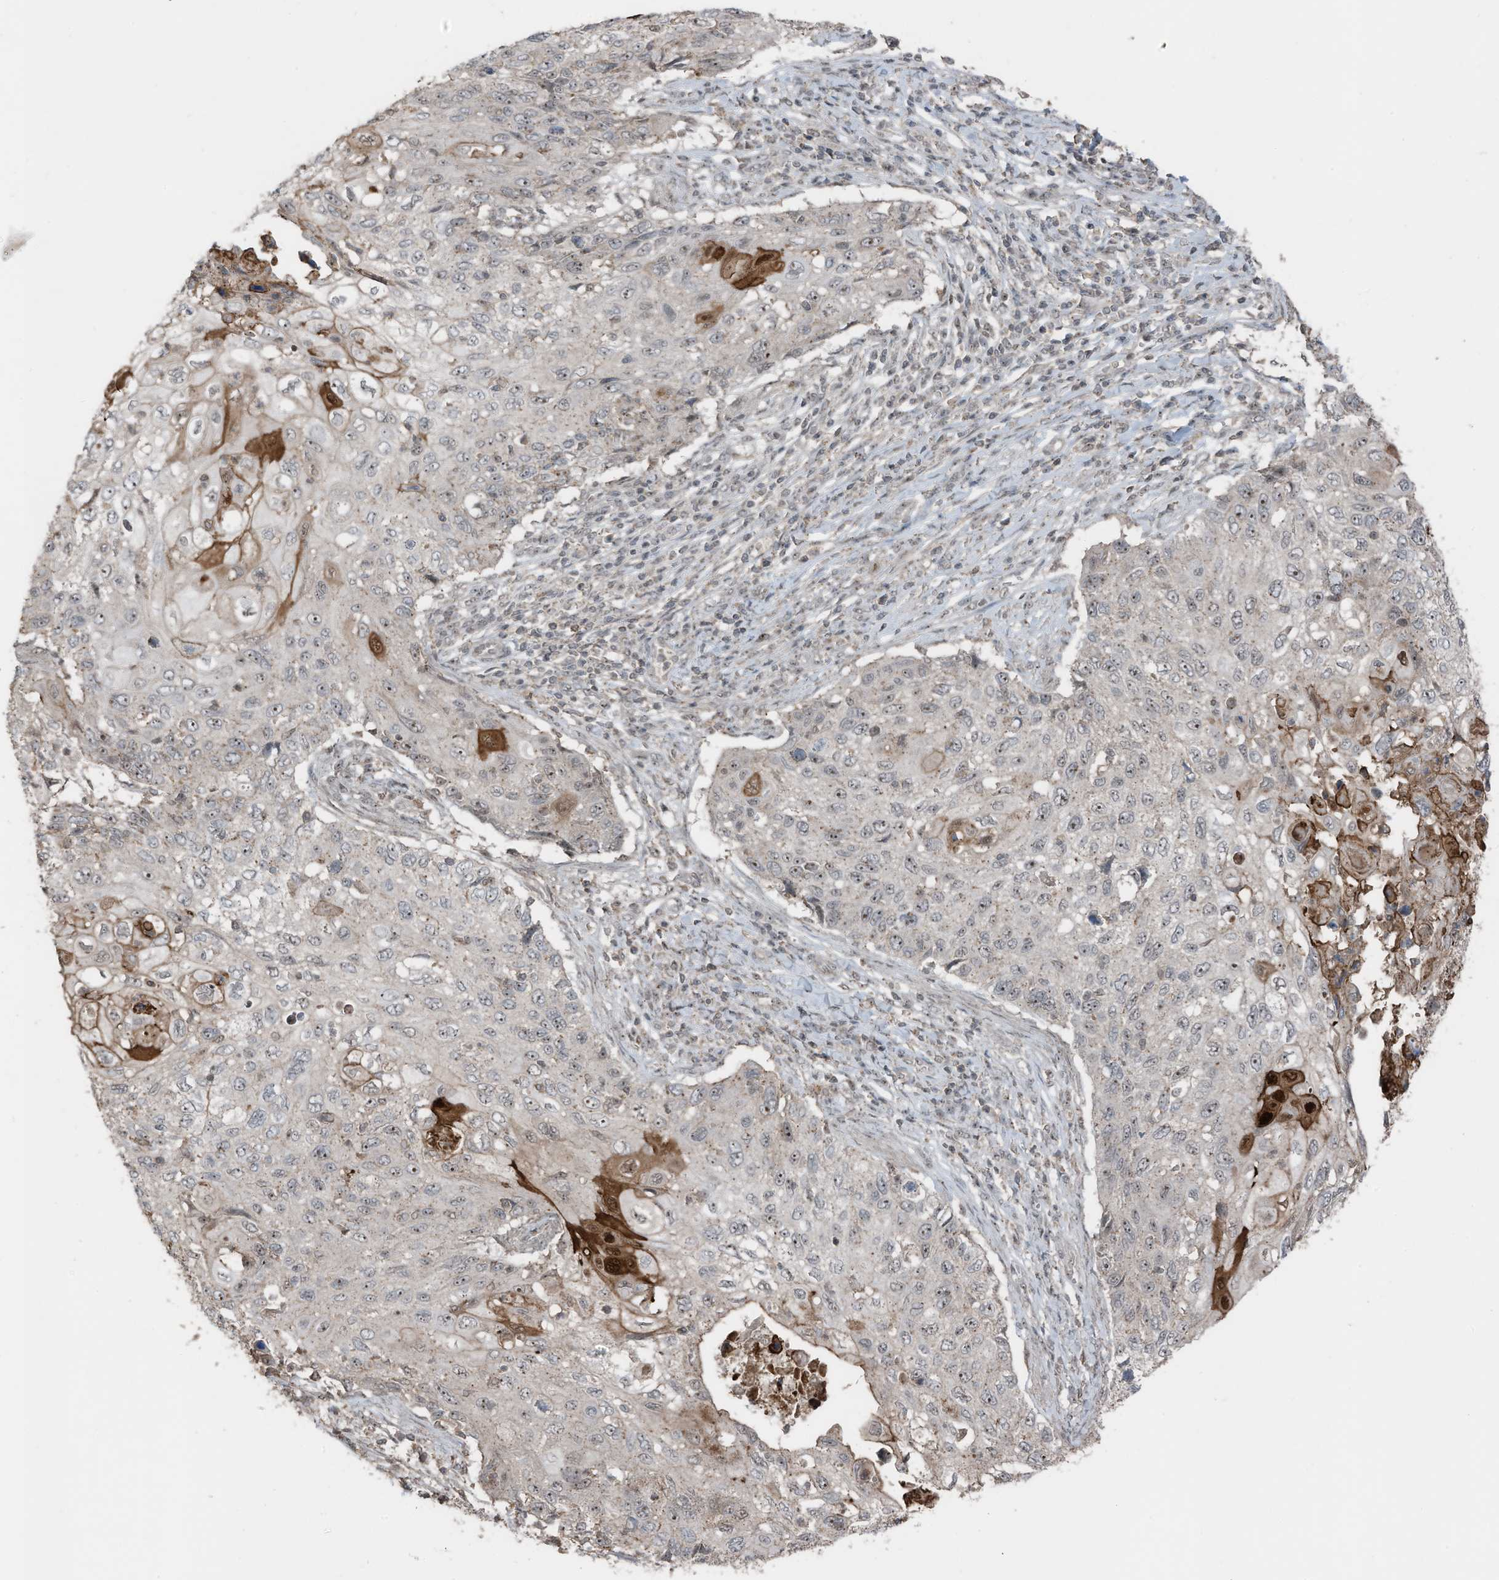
{"staining": {"intensity": "moderate", "quantity": "25%-75%", "location": "nuclear"}, "tissue": "cervical cancer", "cell_type": "Tumor cells", "image_type": "cancer", "snomed": [{"axis": "morphology", "description": "Squamous cell carcinoma, NOS"}, {"axis": "topography", "description": "Cervix"}], "caption": "The micrograph demonstrates a brown stain indicating the presence of a protein in the nuclear of tumor cells in cervical cancer (squamous cell carcinoma). The staining was performed using DAB (3,3'-diaminobenzidine) to visualize the protein expression in brown, while the nuclei were stained in blue with hematoxylin (Magnification: 20x).", "gene": "UTP3", "patient": {"sex": "female", "age": 70}}